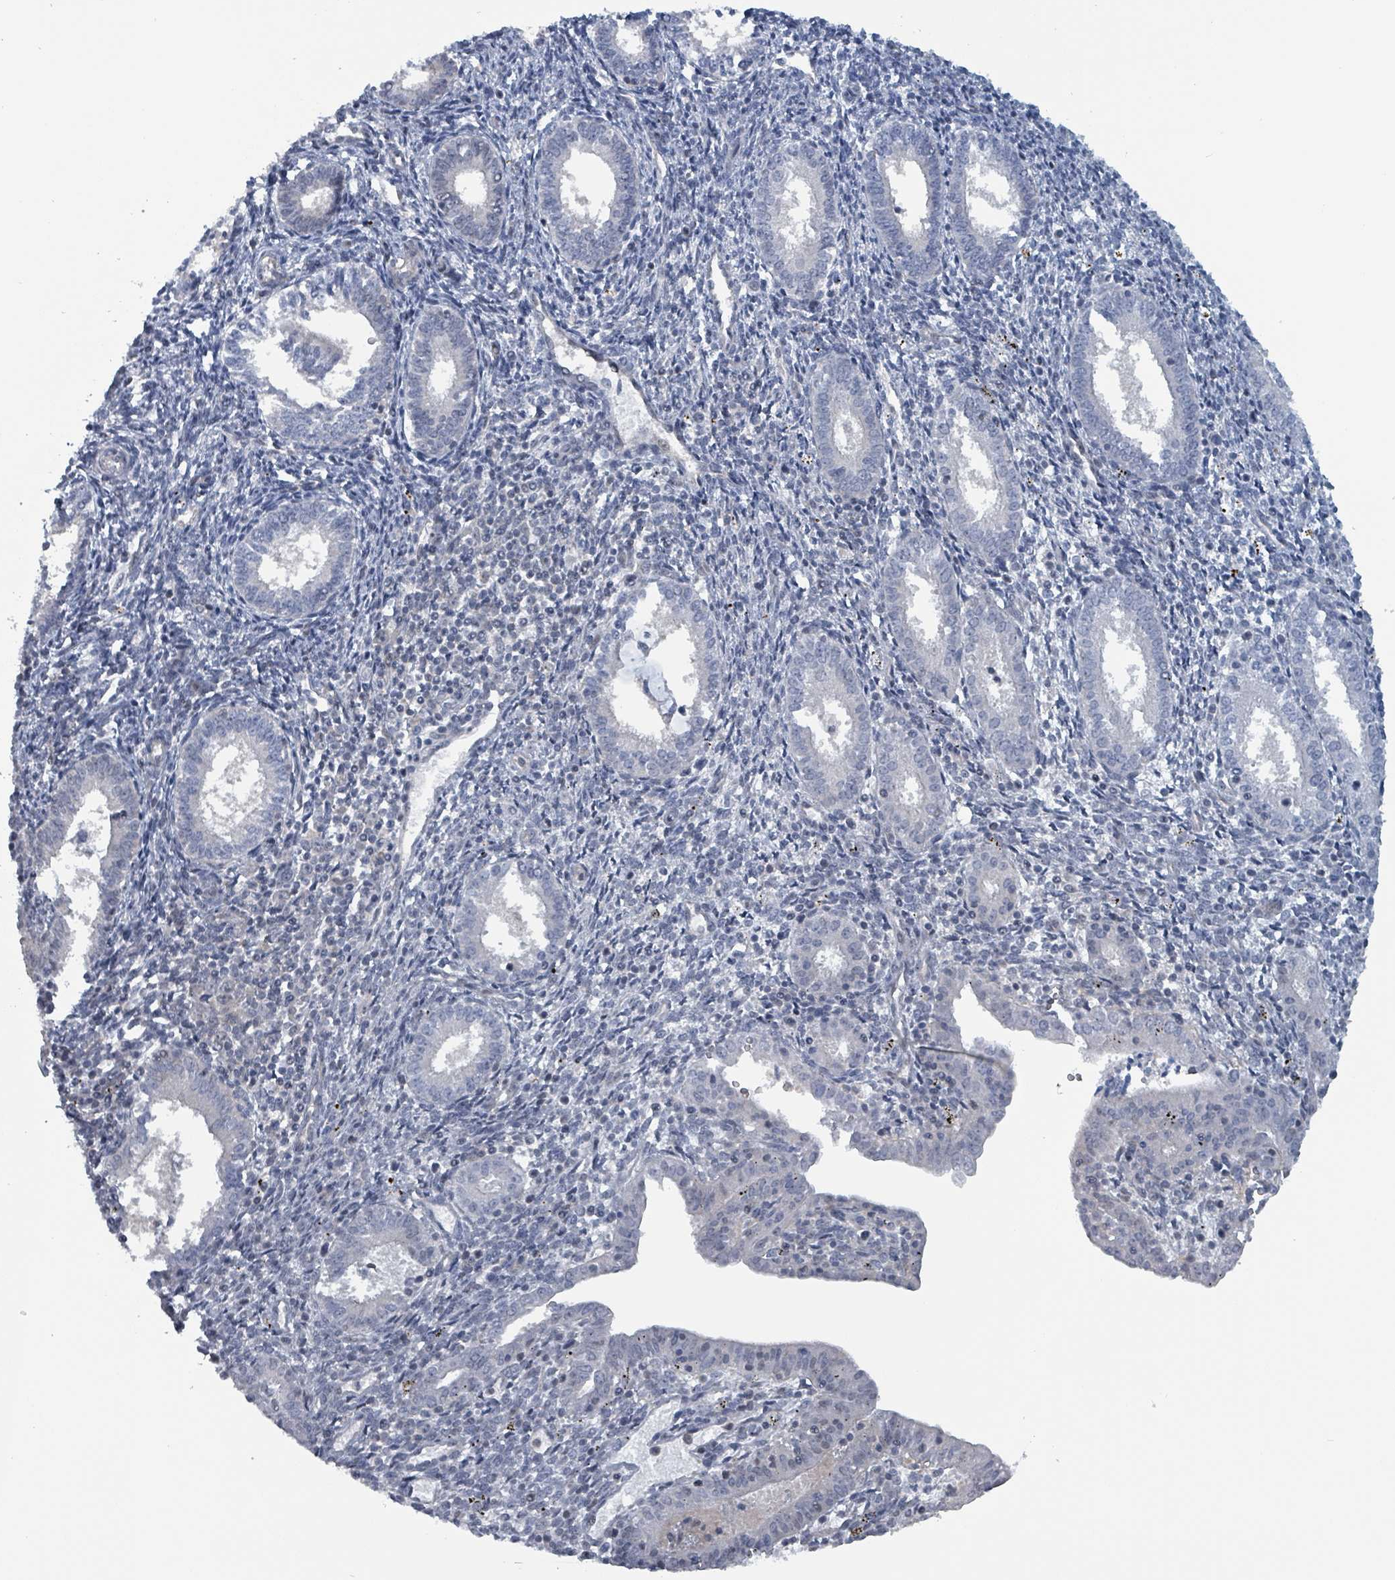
{"staining": {"intensity": "negative", "quantity": "none", "location": "none"}, "tissue": "endometrium", "cell_type": "Cells in endometrial stroma", "image_type": "normal", "snomed": [{"axis": "morphology", "description": "Normal tissue, NOS"}, {"axis": "topography", "description": "Endometrium"}], "caption": "DAB (3,3'-diaminobenzidine) immunohistochemical staining of benign endometrium exhibits no significant positivity in cells in endometrial stroma.", "gene": "BIVM", "patient": {"sex": "female", "age": 41}}